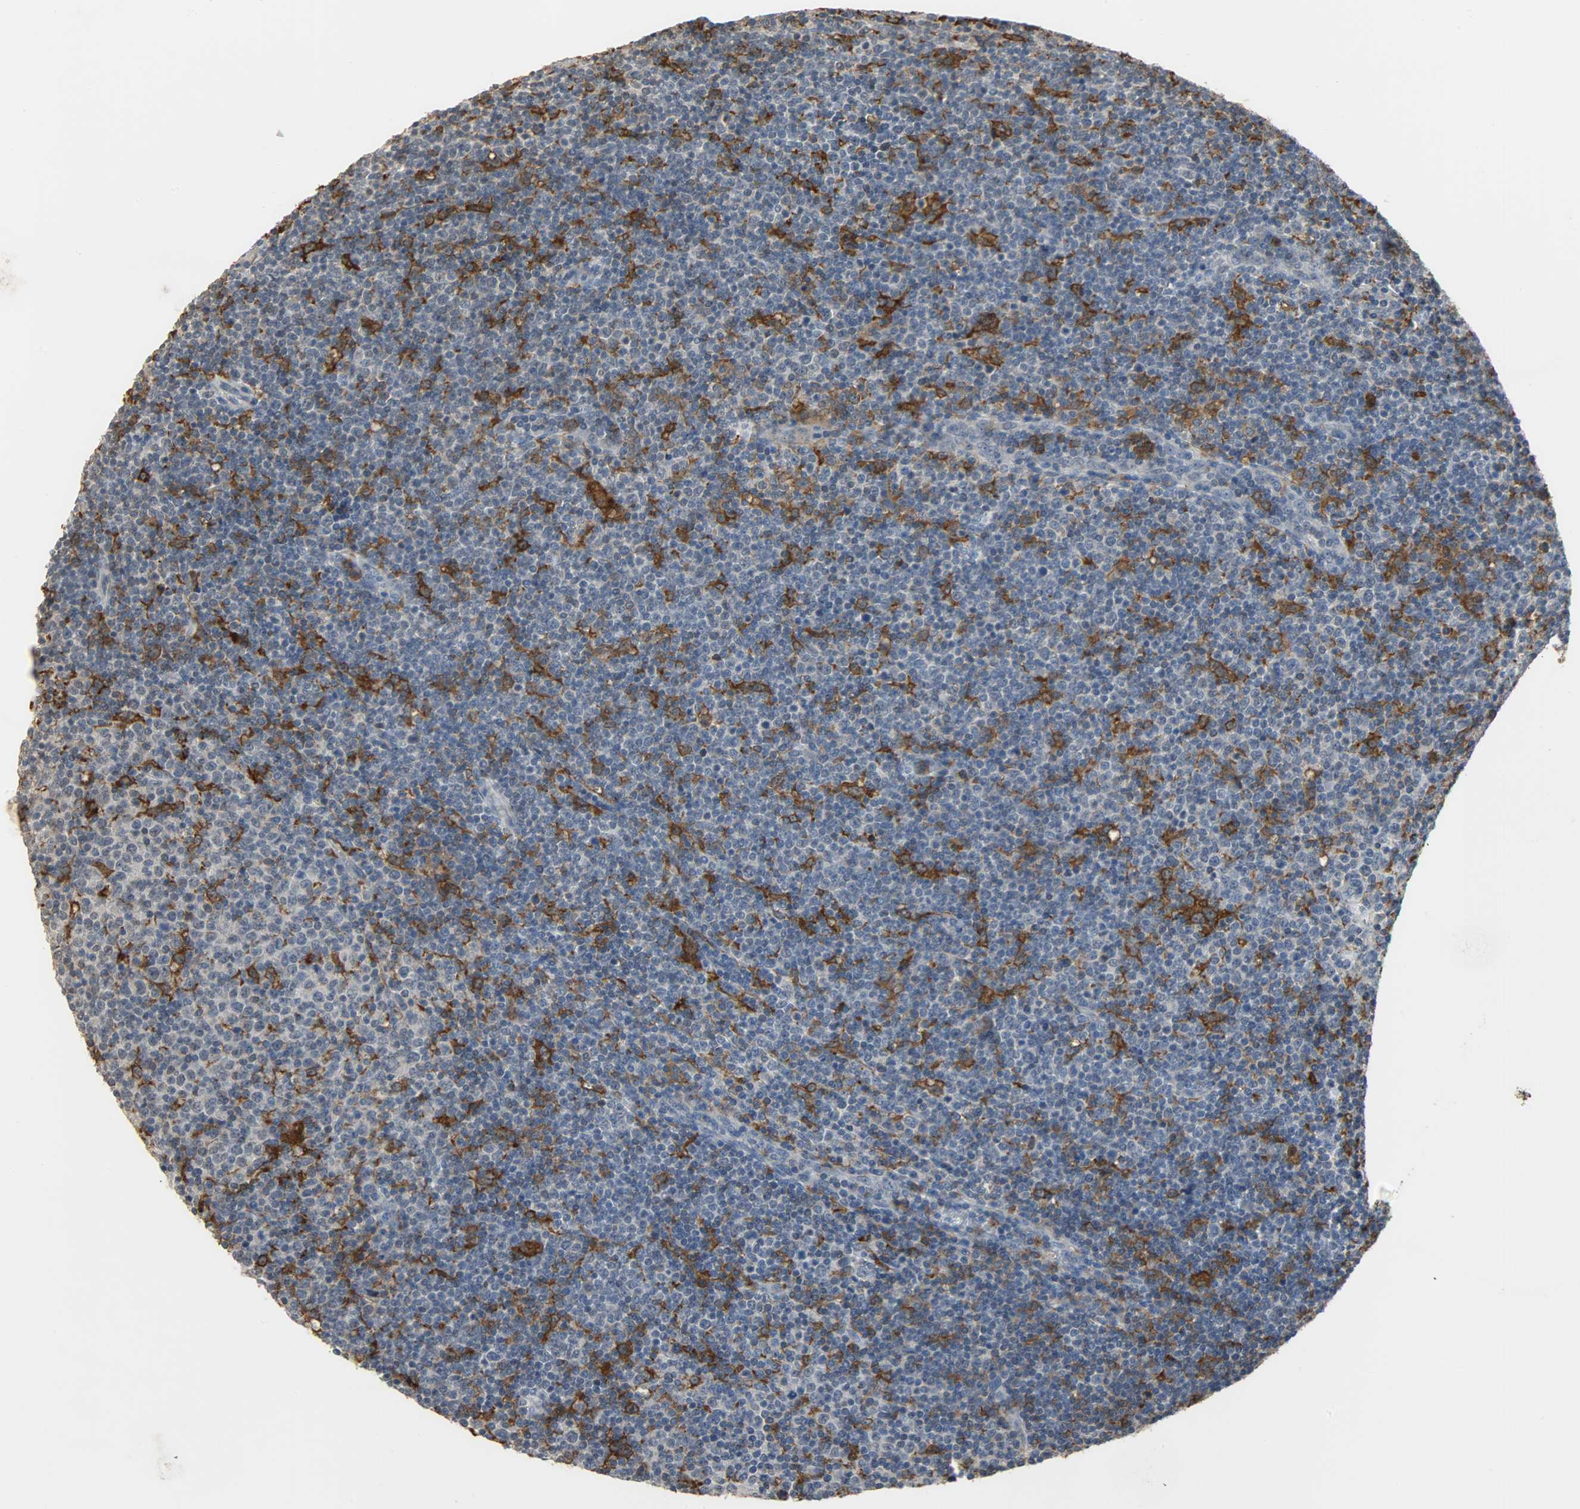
{"staining": {"intensity": "negative", "quantity": "none", "location": "none"}, "tissue": "lymphoma", "cell_type": "Tumor cells", "image_type": "cancer", "snomed": [{"axis": "morphology", "description": "Malignant lymphoma, non-Hodgkin's type, Low grade"}, {"axis": "topography", "description": "Lymph node"}], "caption": "Tumor cells are negative for brown protein staining in lymphoma. The staining was performed using DAB (3,3'-diaminobenzidine) to visualize the protein expression in brown, while the nuclei were stained in blue with hematoxylin (Magnification: 20x).", "gene": "SKAP2", "patient": {"sex": "male", "age": 70}}